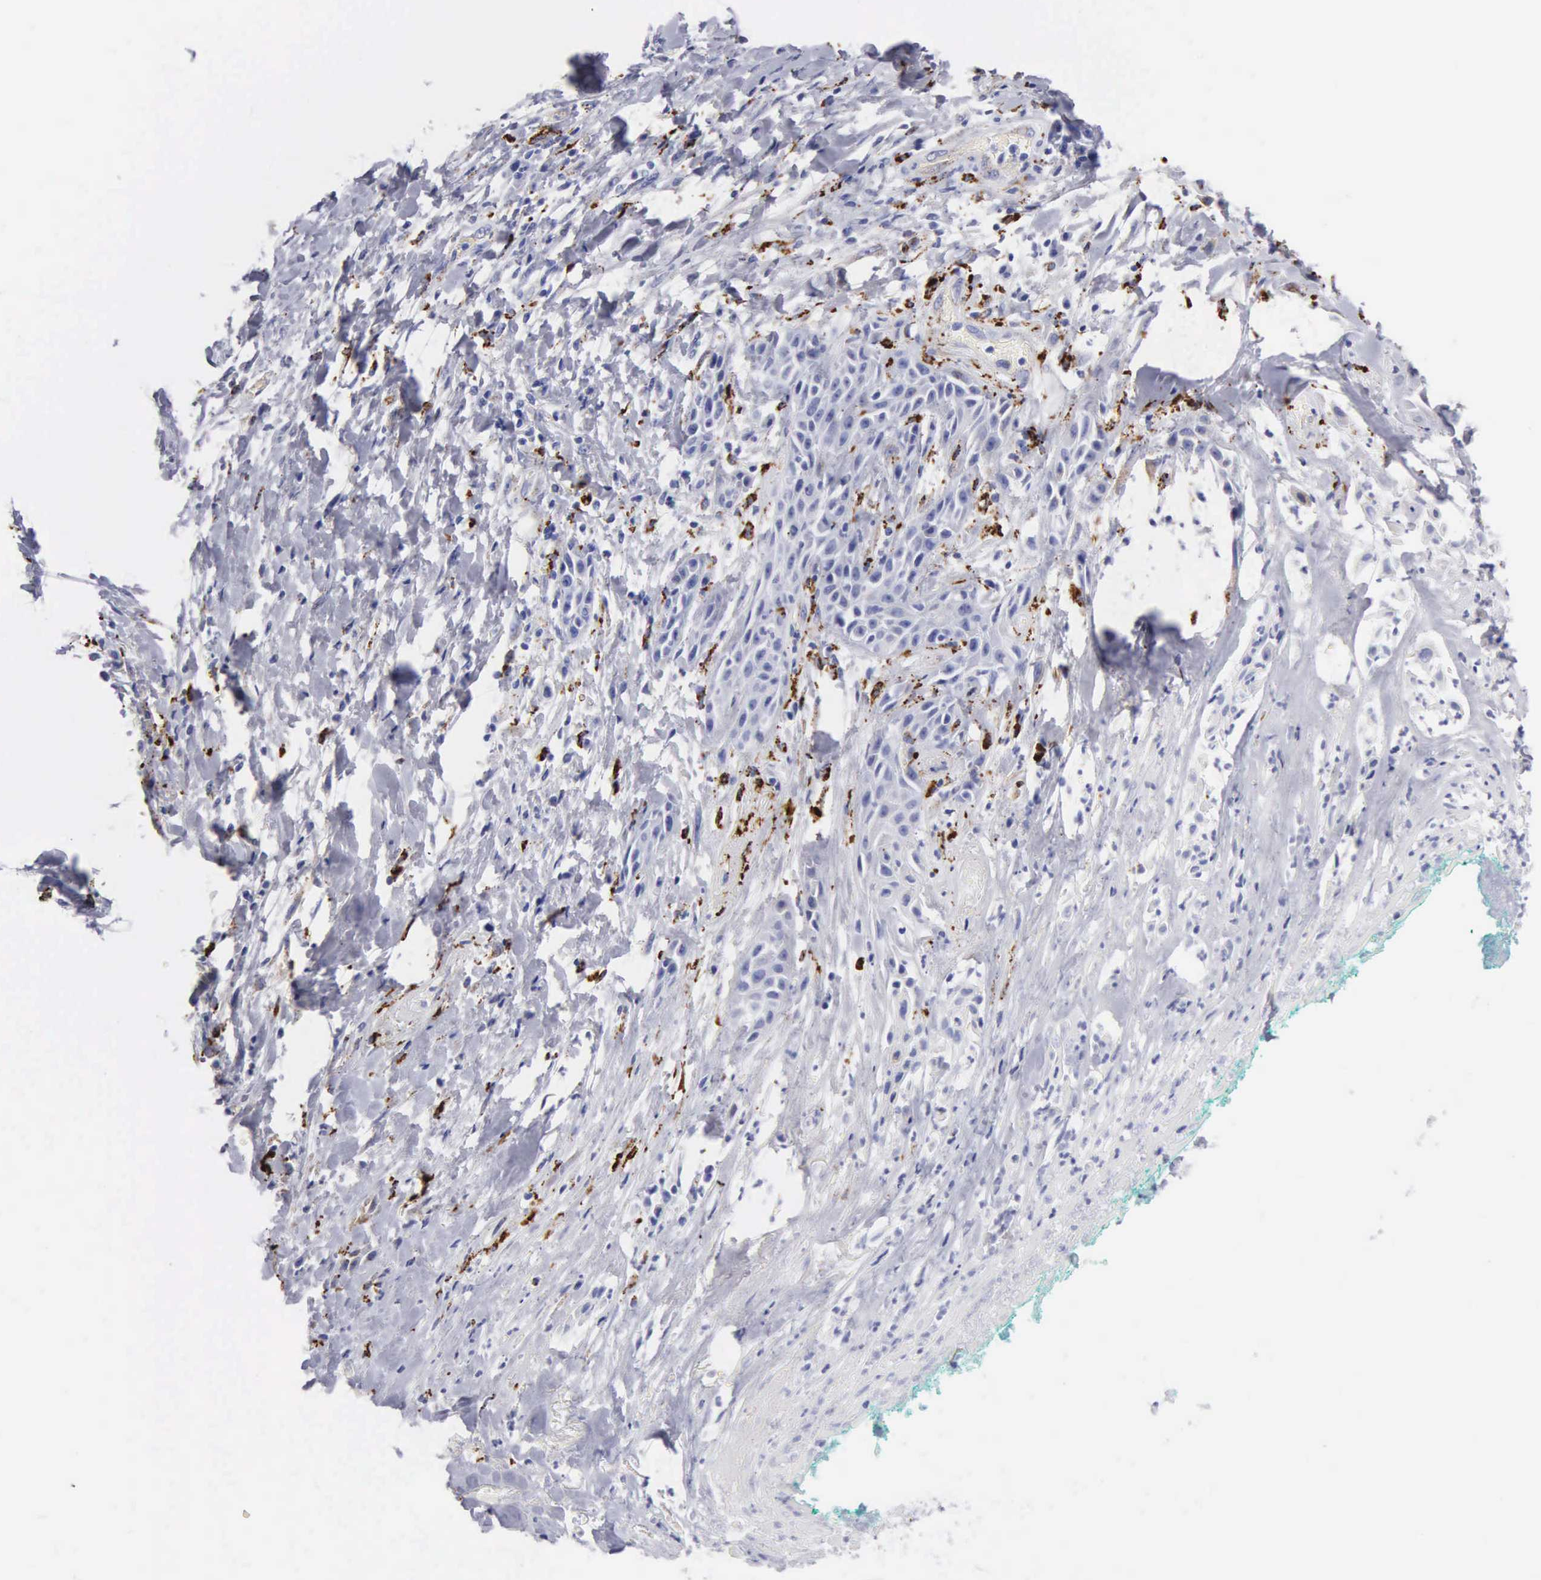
{"staining": {"intensity": "negative", "quantity": "none", "location": "none"}, "tissue": "skin cancer", "cell_type": "Tumor cells", "image_type": "cancer", "snomed": [{"axis": "morphology", "description": "Squamous cell carcinoma, NOS"}, {"axis": "topography", "description": "Skin"}, {"axis": "topography", "description": "Anal"}], "caption": "A high-resolution histopathology image shows immunohistochemistry (IHC) staining of squamous cell carcinoma (skin), which exhibits no significant expression in tumor cells.", "gene": "CTSL", "patient": {"sex": "male", "age": 64}}